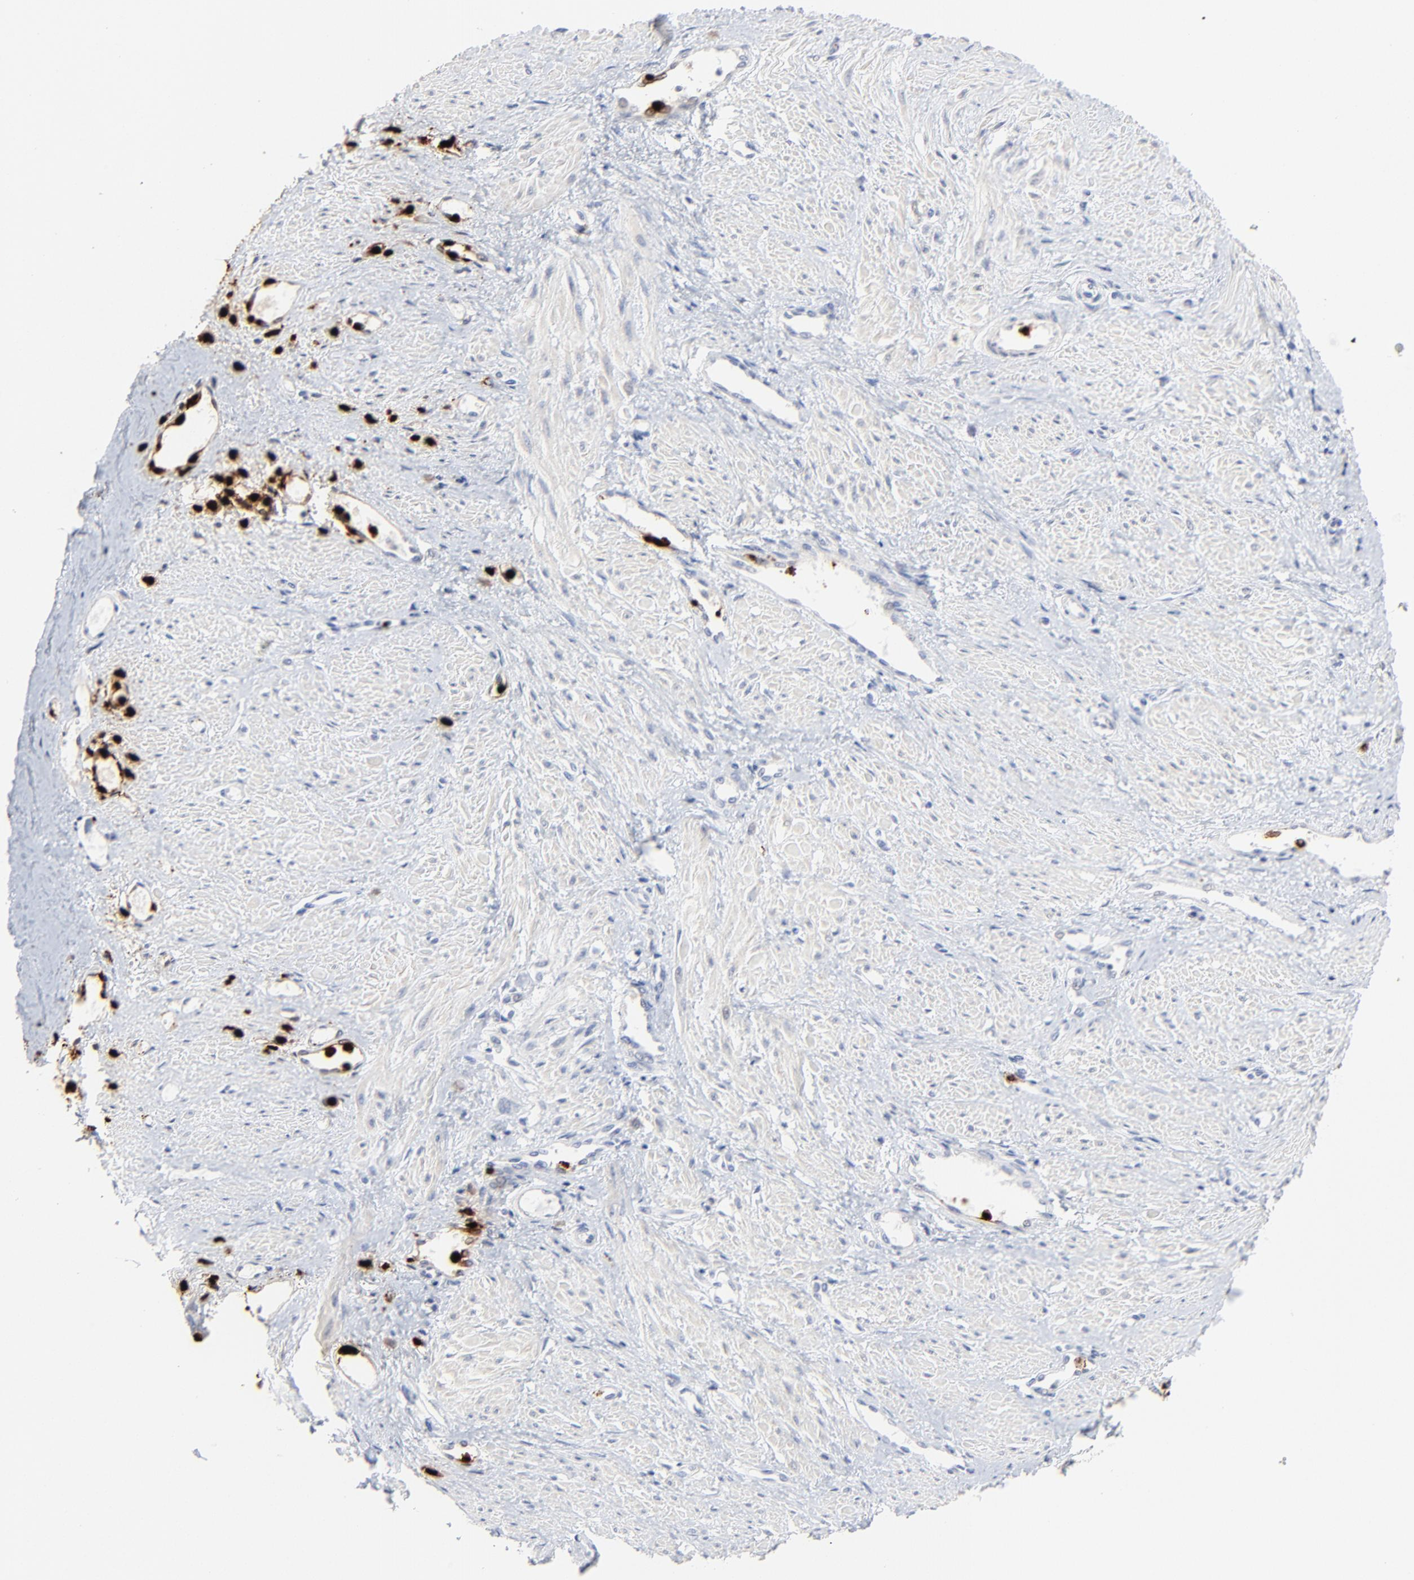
{"staining": {"intensity": "negative", "quantity": "none", "location": "none"}, "tissue": "smooth muscle", "cell_type": "Smooth muscle cells", "image_type": "normal", "snomed": [{"axis": "morphology", "description": "Normal tissue, NOS"}, {"axis": "topography", "description": "Smooth muscle"}, {"axis": "topography", "description": "Uterus"}], "caption": "This is a histopathology image of immunohistochemistry (IHC) staining of benign smooth muscle, which shows no positivity in smooth muscle cells. The staining was performed using DAB to visualize the protein expression in brown, while the nuclei were stained in blue with hematoxylin (Magnification: 20x).", "gene": "LCN2", "patient": {"sex": "female", "age": 39}}